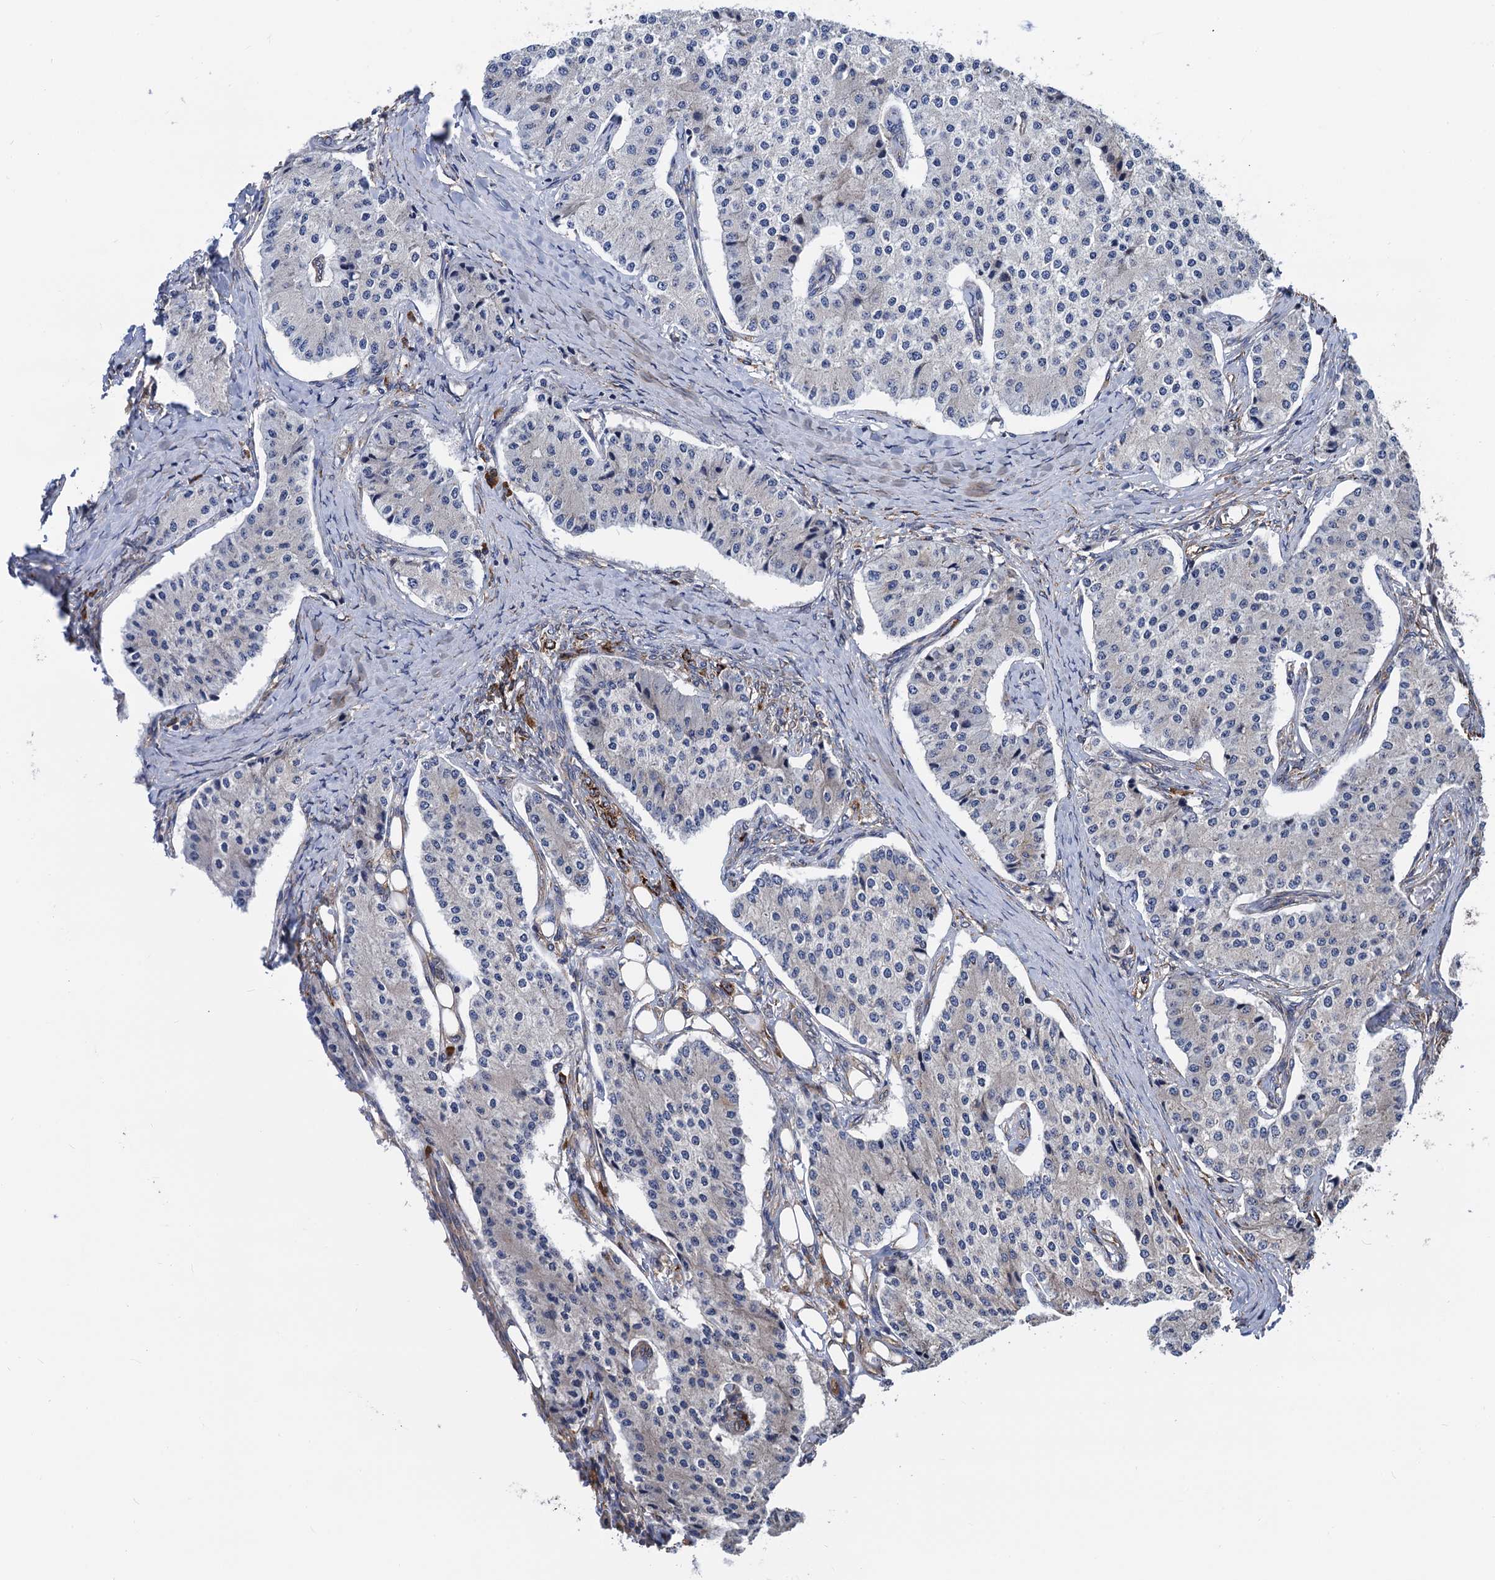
{"staining": {"intensity": "negative", "quantity": "none", "location": "none"}, "tissue": "carcinoid", "cell_type": "Tumor cells", "image_type": "cancer", "snomed": [{"axis": "morphology", "description": "Carcinoid, malignant, NOS"}, {"axis": "topography", "description": "Colon"}], "caption": "Immunohistochemistry photomicrograph of human carcinoid (malignant) stained for a protein (brown), which displays no staining in tumor cells.", "gene": "CNNM1", "patient": {"sex": "female", "age": 52}}